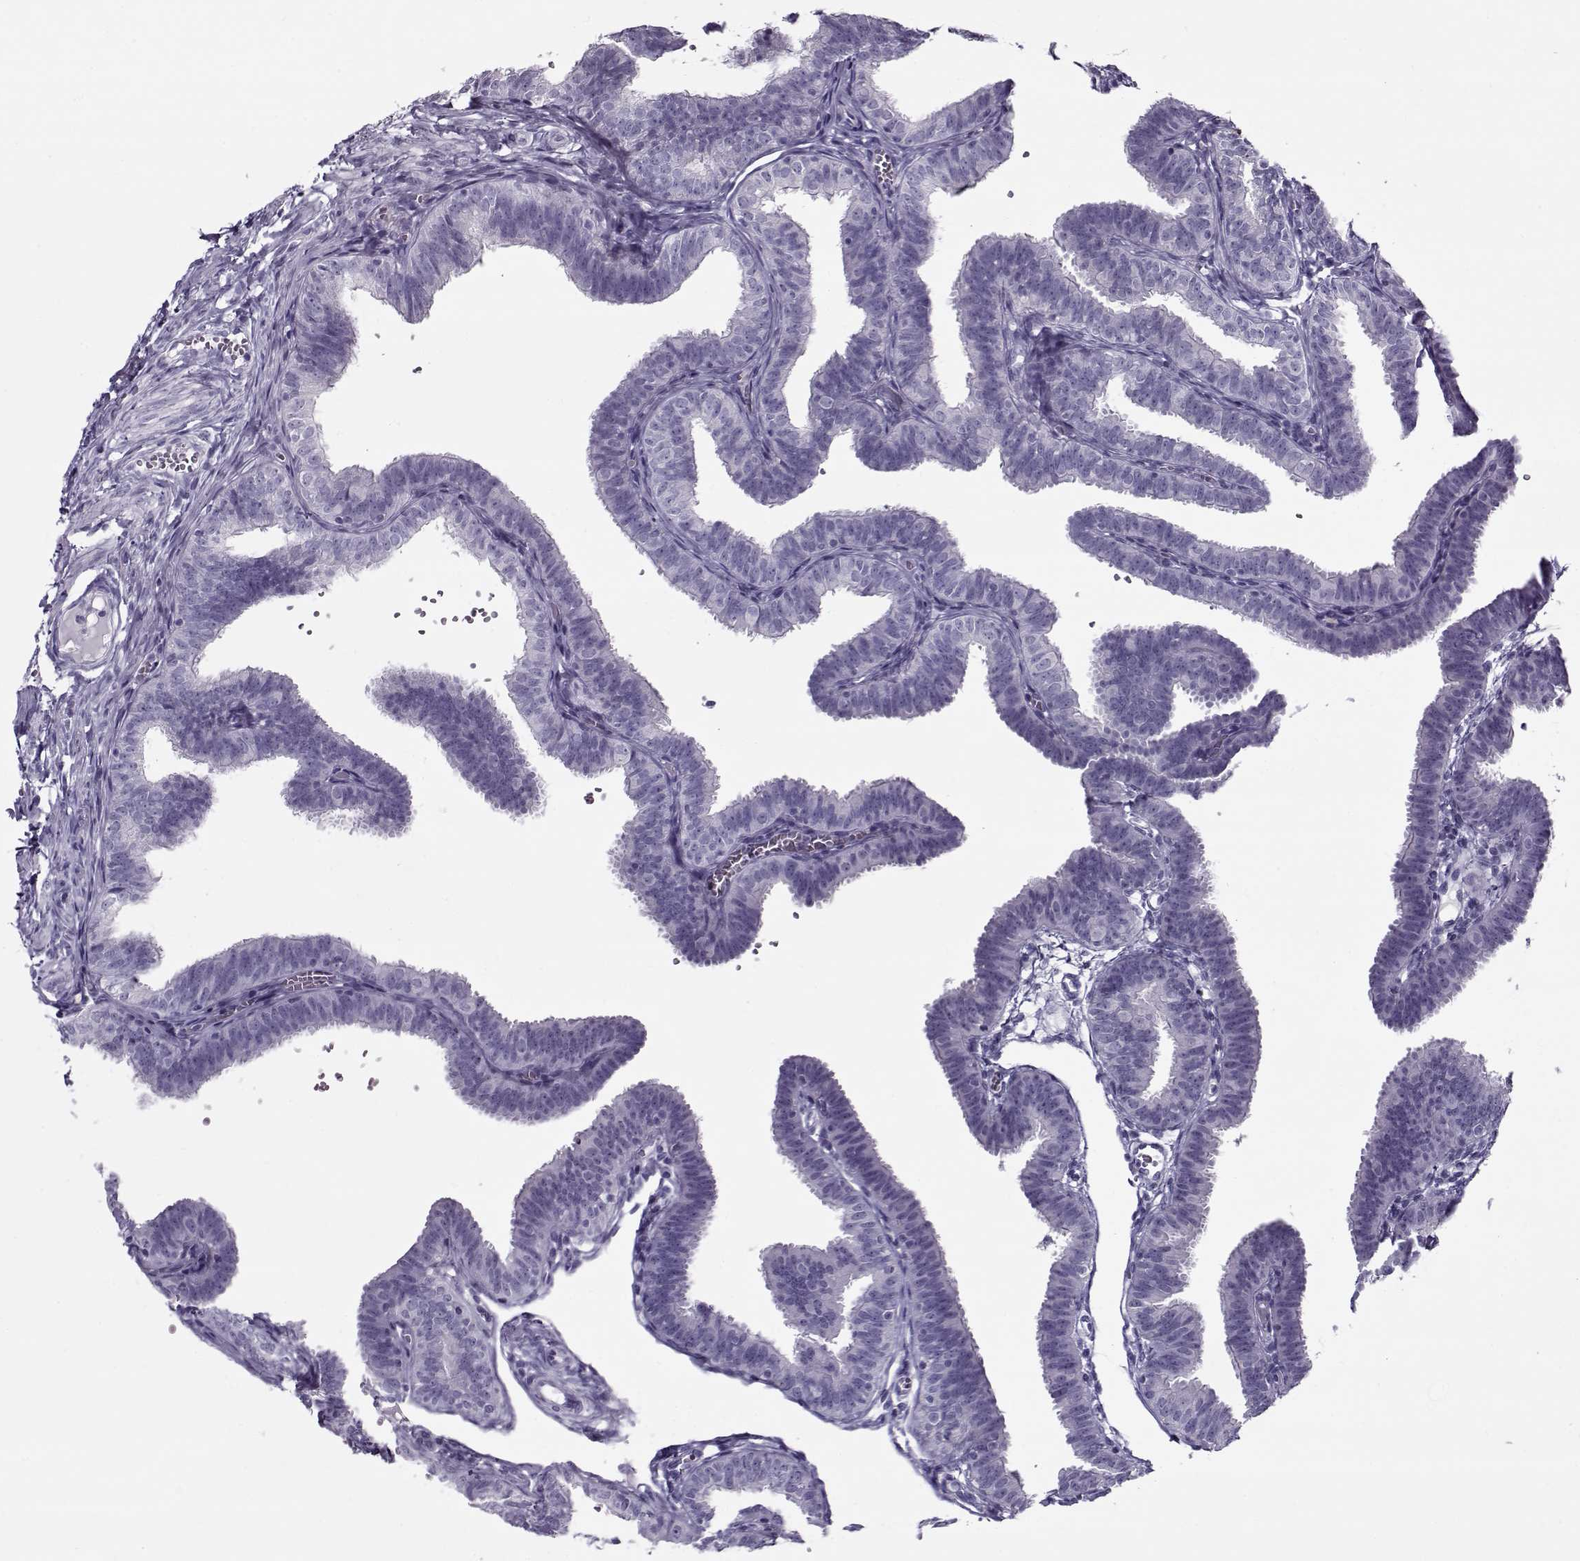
{"staining": {"intensity": "negative", "quantity": "none", "location": "none"}, "tissue": "fallopian tube", "cell_type": "Glandular cells", "image_type": "normal", "snomed": [{"axis": "morphology", "description": "Normal tissue, NOS"}, {"axis": "topography", "description": "Fallopian tube"}], "caption": "Immunohistochemical staining of normal human fallopian tube exhibits no significant staining in glandular cells.", "gene": "GAGE10", "patient": {"sex": "female", "age": 25}}